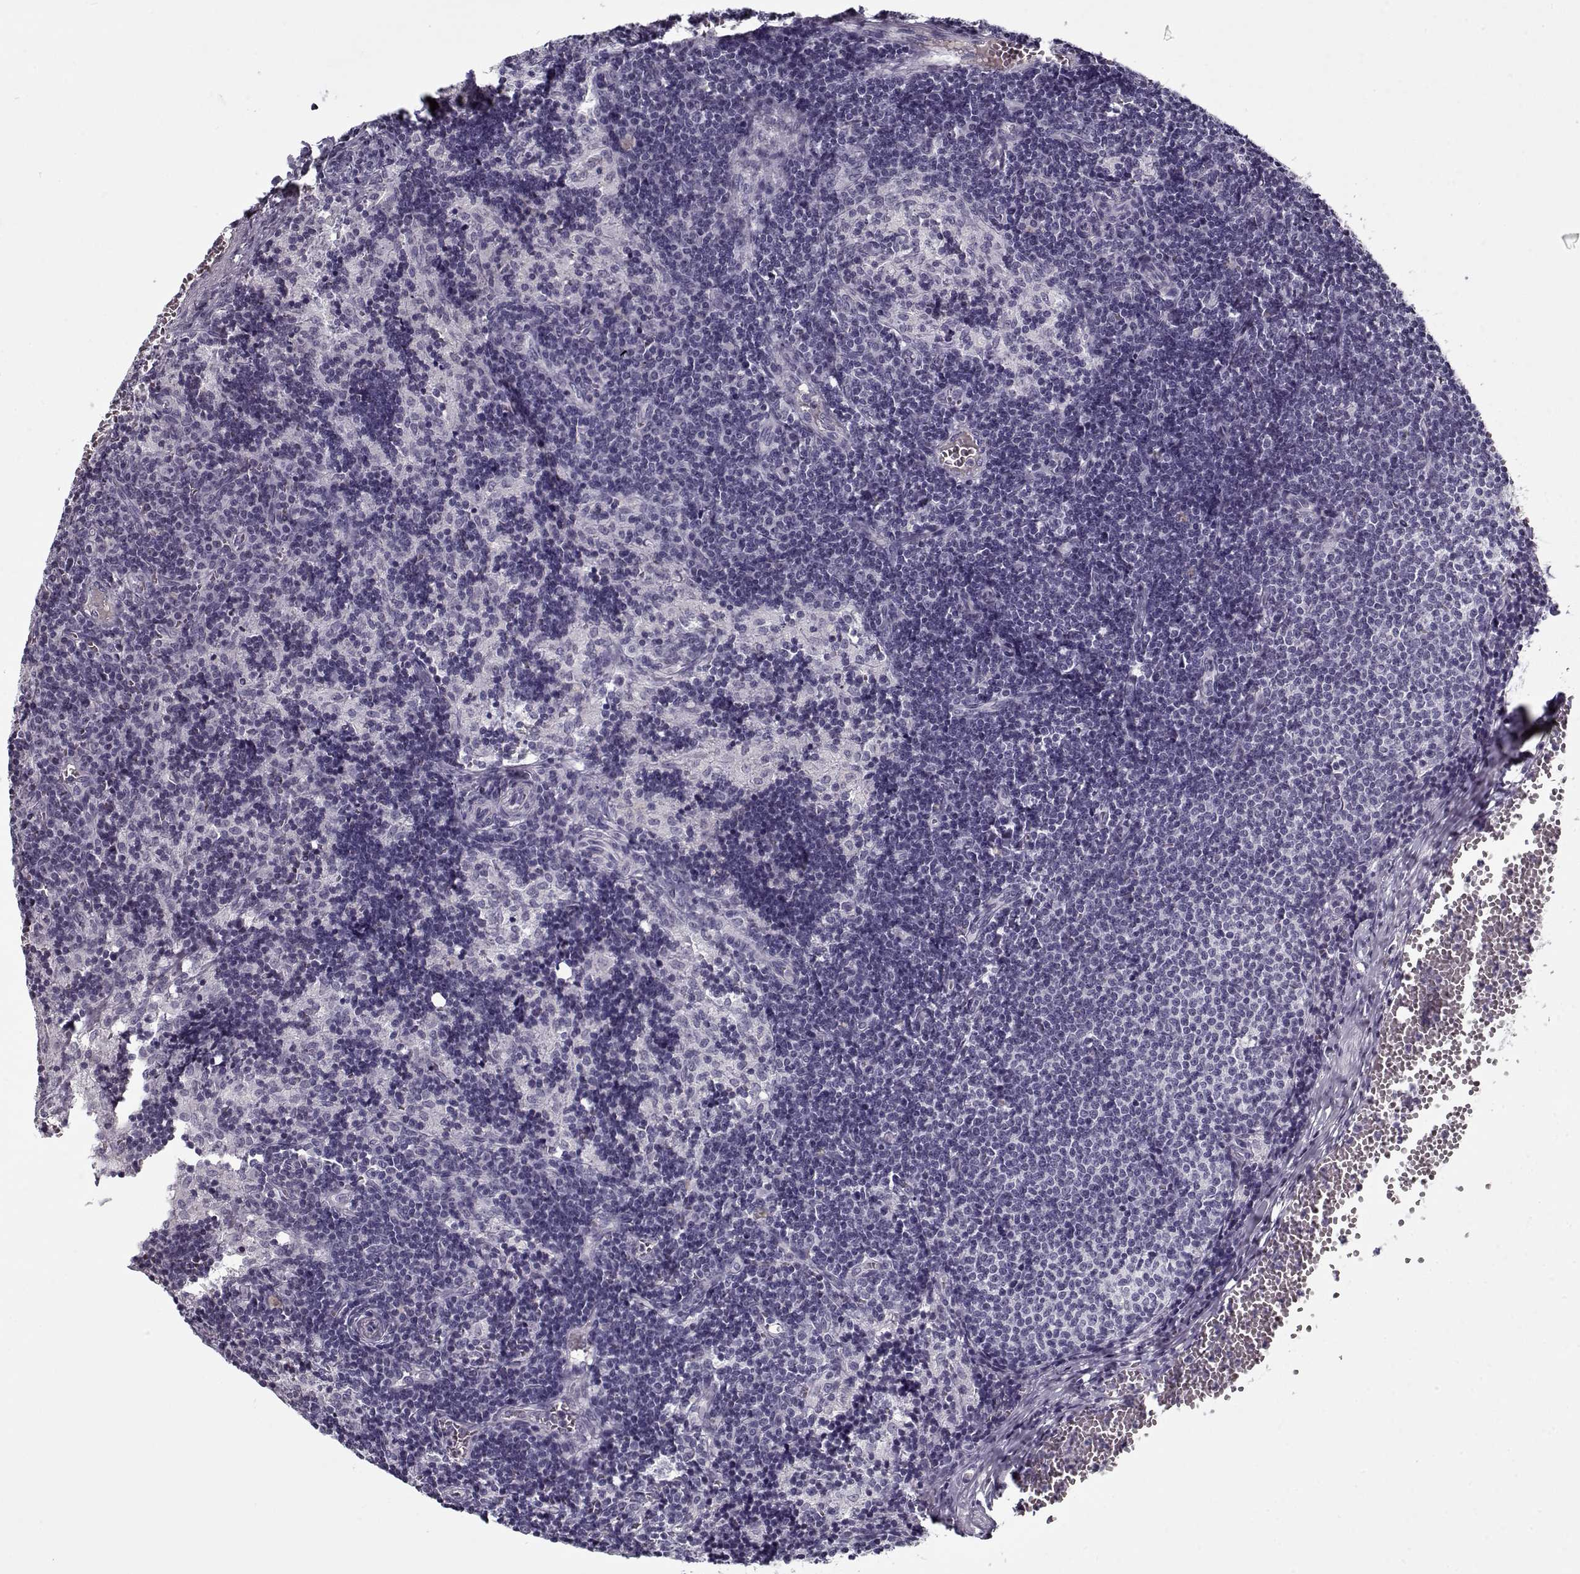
{"staining": {"intensity": "negative", "quantity": "none", "location": "none"}, "tissue": "lymph node", "cell_type": "Germinal center cells", "image_type": "normal", "snomed": [{"axis": "morphology", "description": "Normal tissue, NOS"}, {"axis": "topography", "description": "Lymph node"}], "caption": "Human lymph node stained for a protein using immunohistochemistry shows no expression in germinal center cells.", "gene": "SPACA9", "patient": {"sex": "female", "age": 50}}